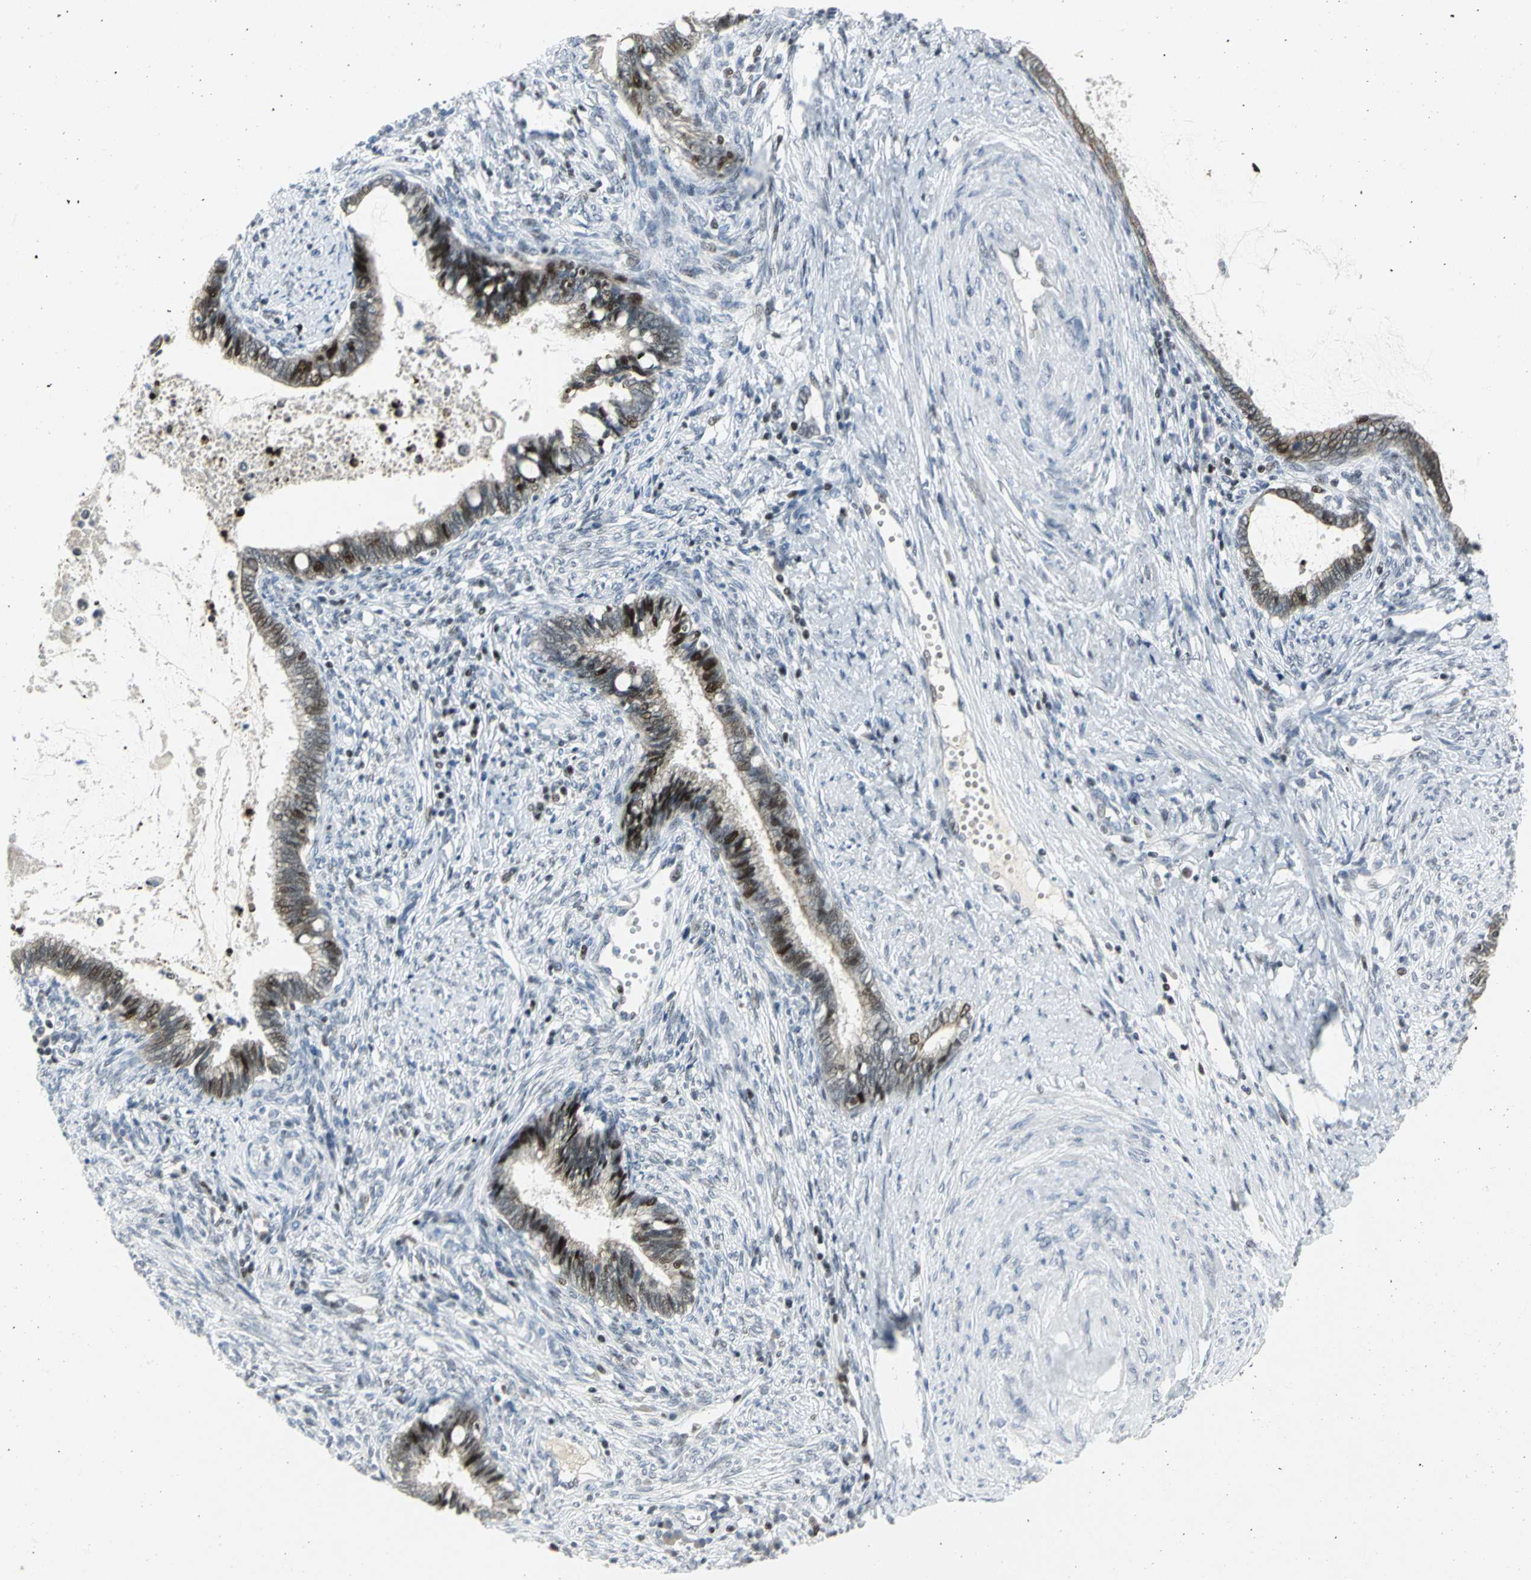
{"staining": {"intensity": "strong", "quantity": "25%-75%", "location": "nuclear"}, "tissue": "cervical cancer", "cell_type": "Tumor cells", "image_type": "cancer", "snomed": [{"axis": "morphology", "description": "Adenocarcinoma, NOS"}, {"axis": "topography", "description": "Cervix"}], "caption": "The immunohistochemical stain highlights strong nuclear positivity in tumor cells of cervical cancer (adenocarcinoma) tissue.", "gene": "RPA1", "patient": {"sex": "female", "age": 44}}